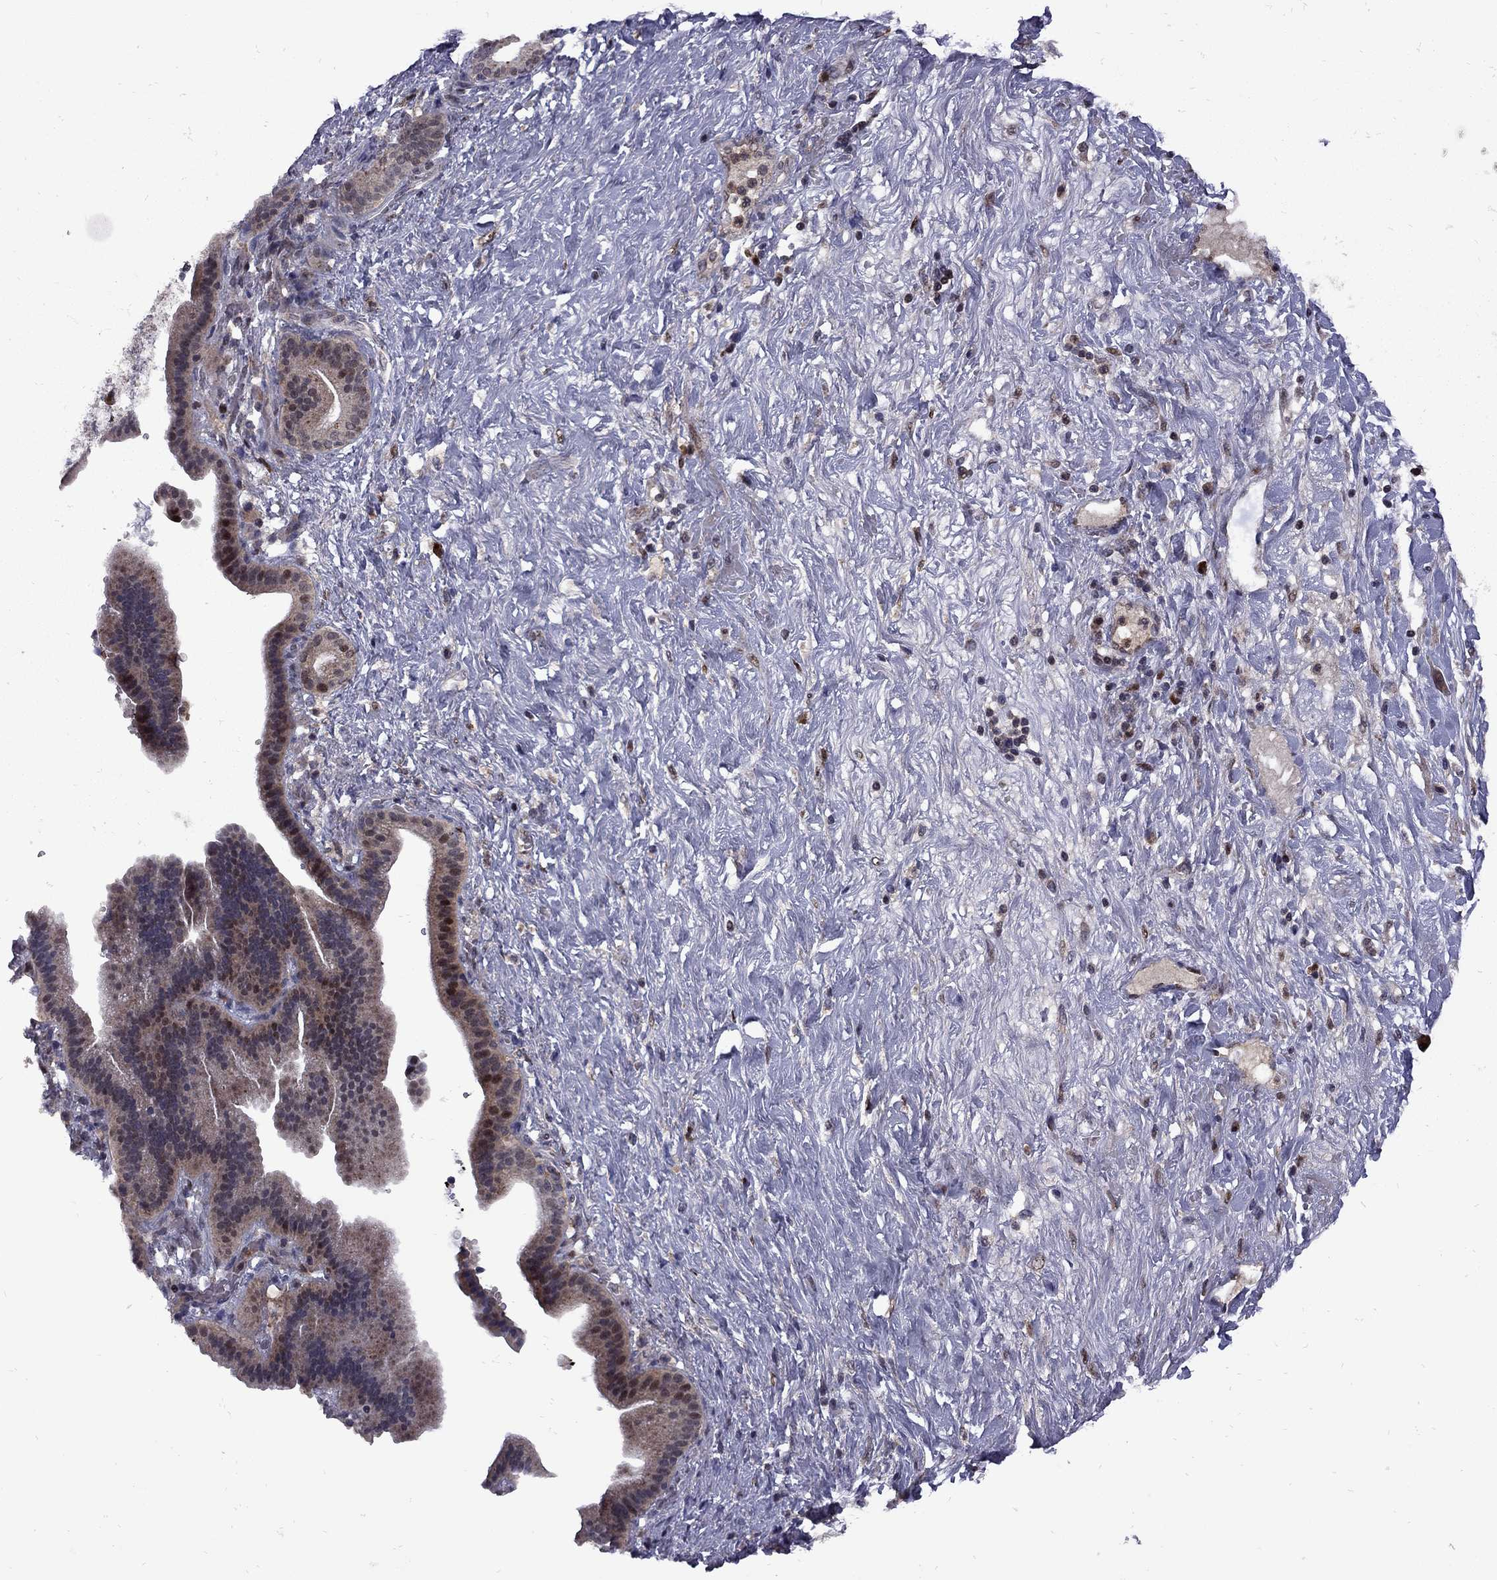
{"staining": {"intensity": "moderate", "quantity": "25%-75%", "location": "cytoplasmic/membranous"}, "tissue": "pancreatic cancer", "cell_type": "Tumor cells", "image_type": "cancer", "snomed": [{"axis": "morphology", "description": "Adenocarcinoma, NOS"}, {"axis": "topography", "description": "Pancreas"}], "caption": "Protein expression analysis of human pancreatic adenocarcinoma reveals moderate cytoplasmic/membranous staining in approximately 25%-75% of tumor cells. The protein is stained brown, and the nuclei are stained in blue (DAB (3,3'-diaminobenzidine) IHC with brightfield microscopy, high magnification).", "gene": "IPP", "patient": {"sex": "male", "age": 44}}